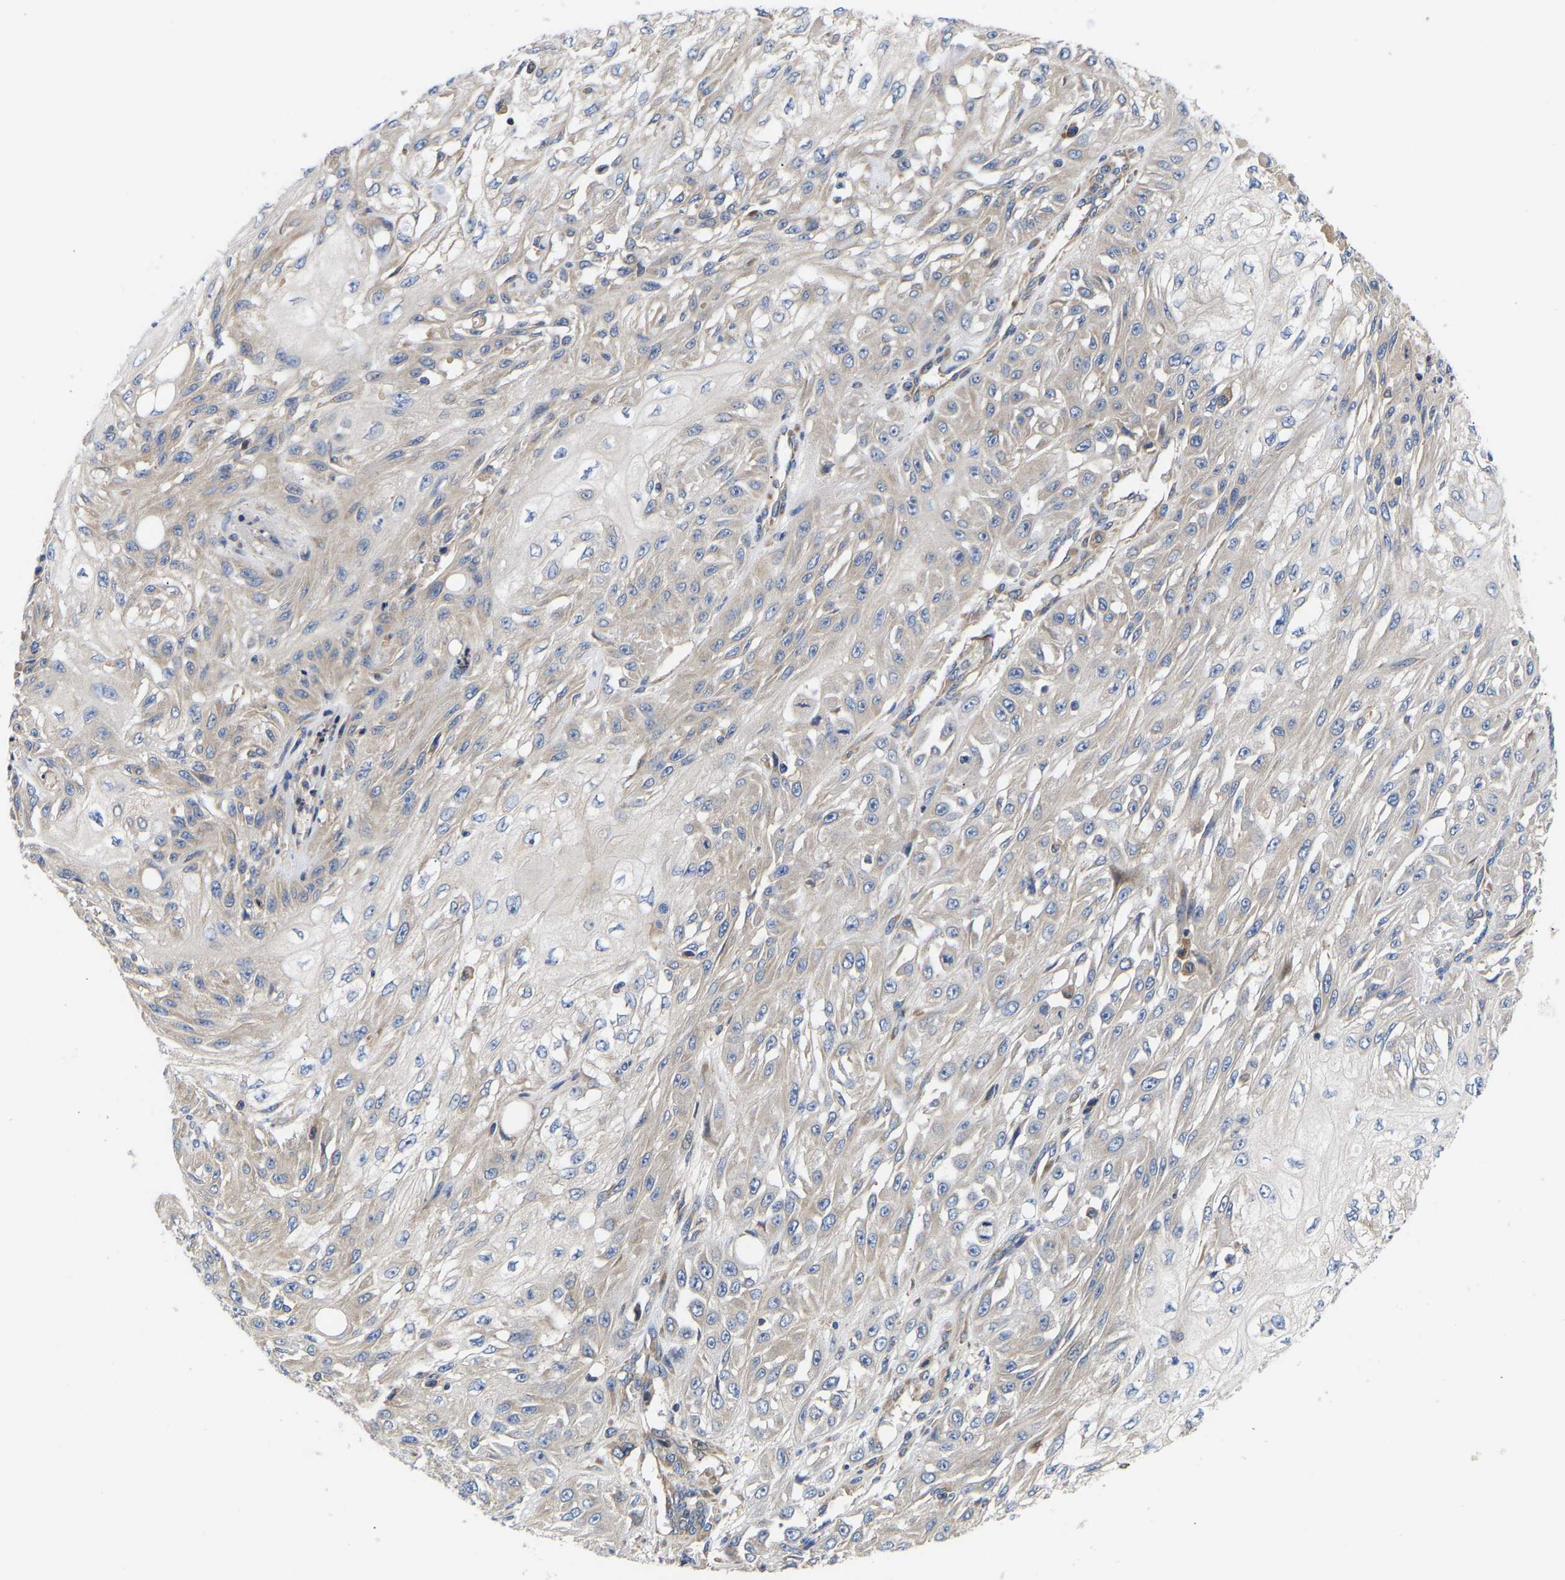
{"staining": {"intensity": "negative", "quantity": "none", "location": "none"}, "tissue": "skin cancer", "cell_type": "Tumor cells", "image_type": "cancer", "snomed": [{"axis": "morphology", "description": "Squamous cell carcinoma, NOS"}, {"axis": "morphology", "description": "Squamous cell carcinoma, metastatic, NOS"}, {"axis": "topography", "description": "Skin"}, {"axis": "topography", "description": "Lymph node"}], "caption": "Immunohistochemistry image of neoplastic tissue: skin cancer stained with DAB demonstrates no significant protein staining in tumor cells.", "gene": "AIMP2", "patient": {"sex": "male", "age": 75}}